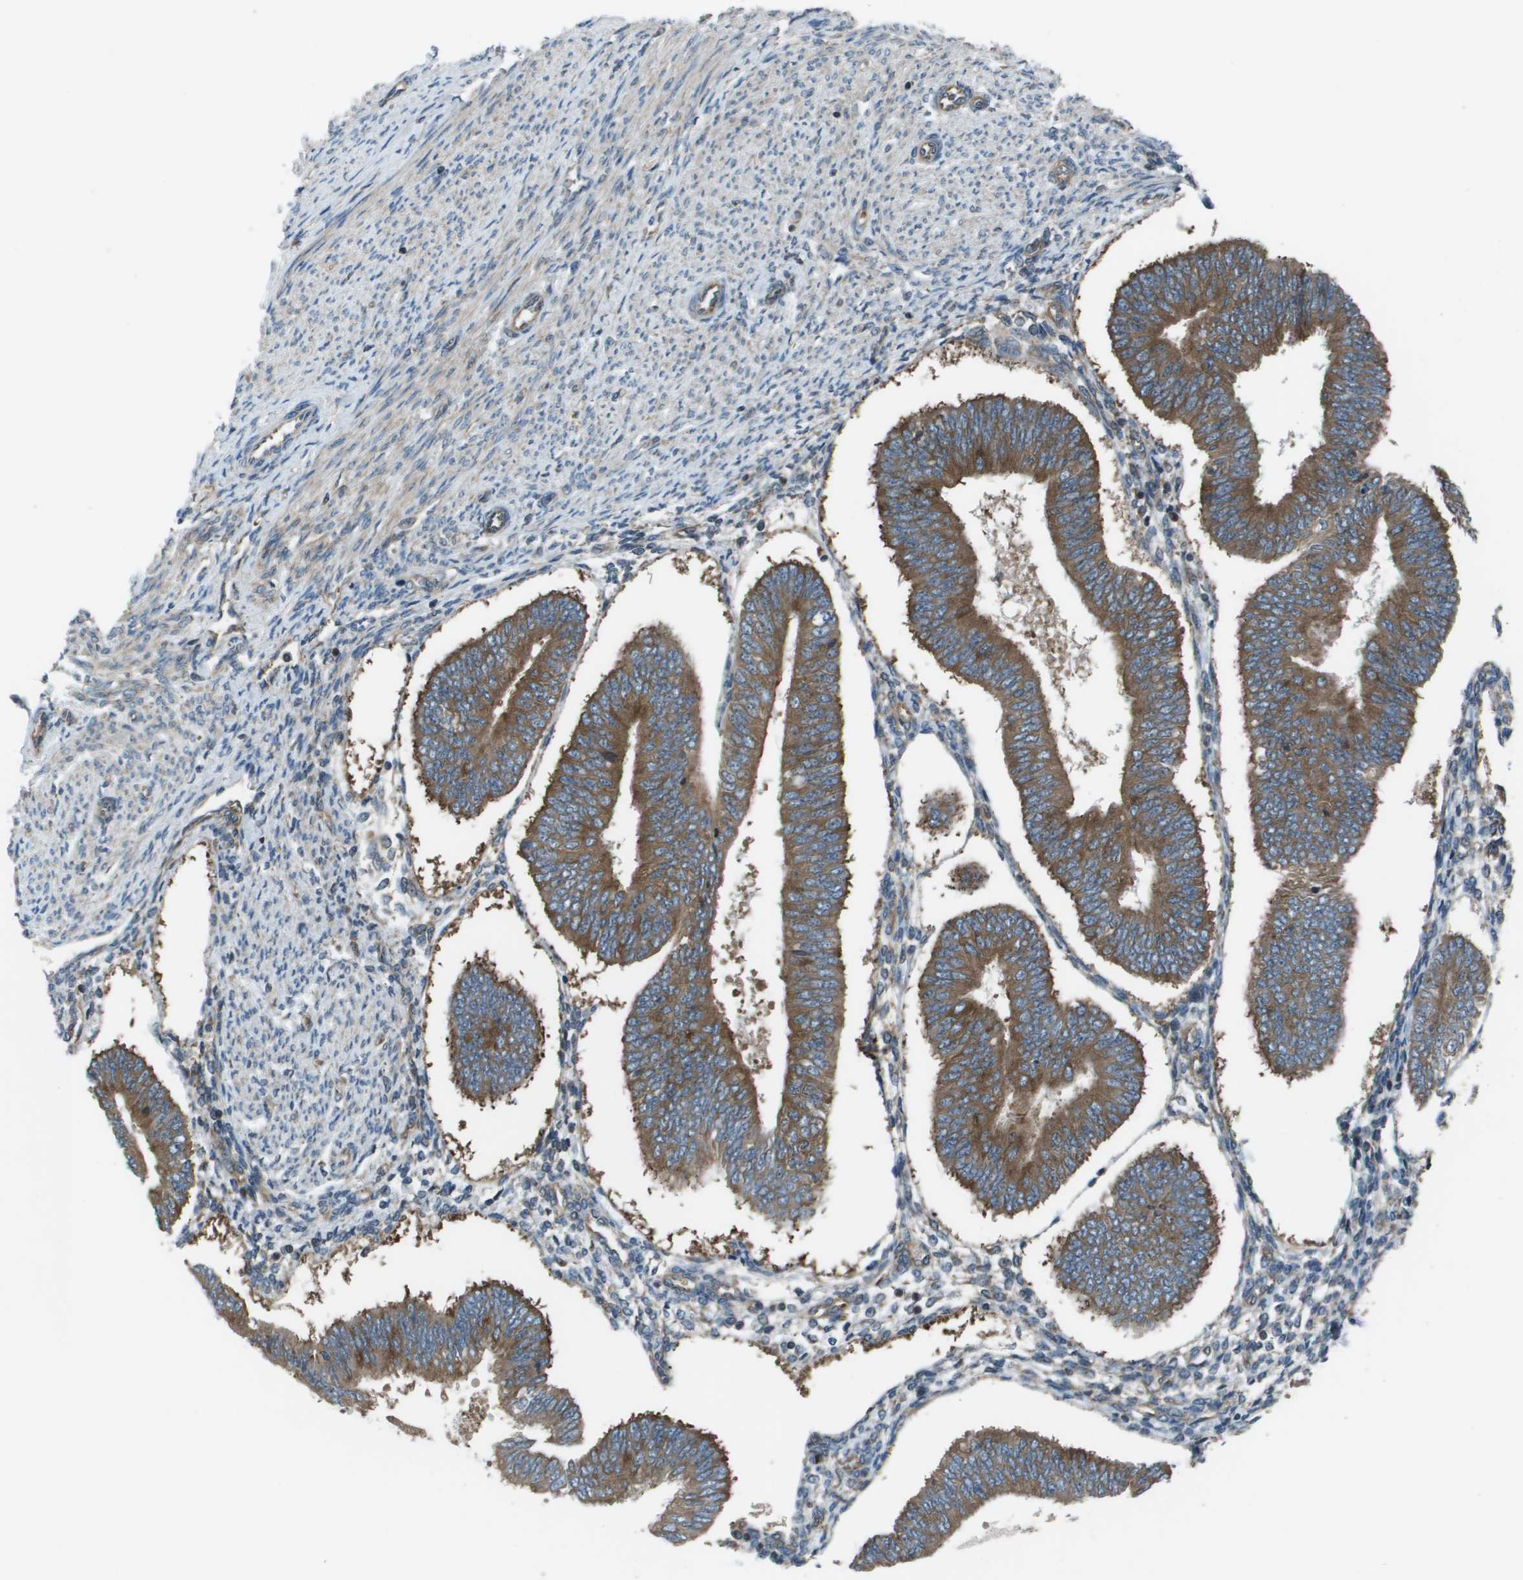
{"staining": {"intensity": "moderate", "quantity": ">75%", "location": "cytoplasmic/membranous"}, "tissue": "endometrial cancer", "cell_type": "Tumor cells", "image_type": "cancer", "snomed": [{"axis": "morphology", "description": "Adenocarcinoma, NOS"}, {"axis": "topography", "description": "Endometrium"}], "caption": "This is a photomicrograph of immunohistochemistry (IHC) staining of endometrial cancer, which shows moderate positivity in the cytoplasmic/membranous of tumor cells.", "gene": "EIF3B", "patient": {"sex": "female", "age": 58}}